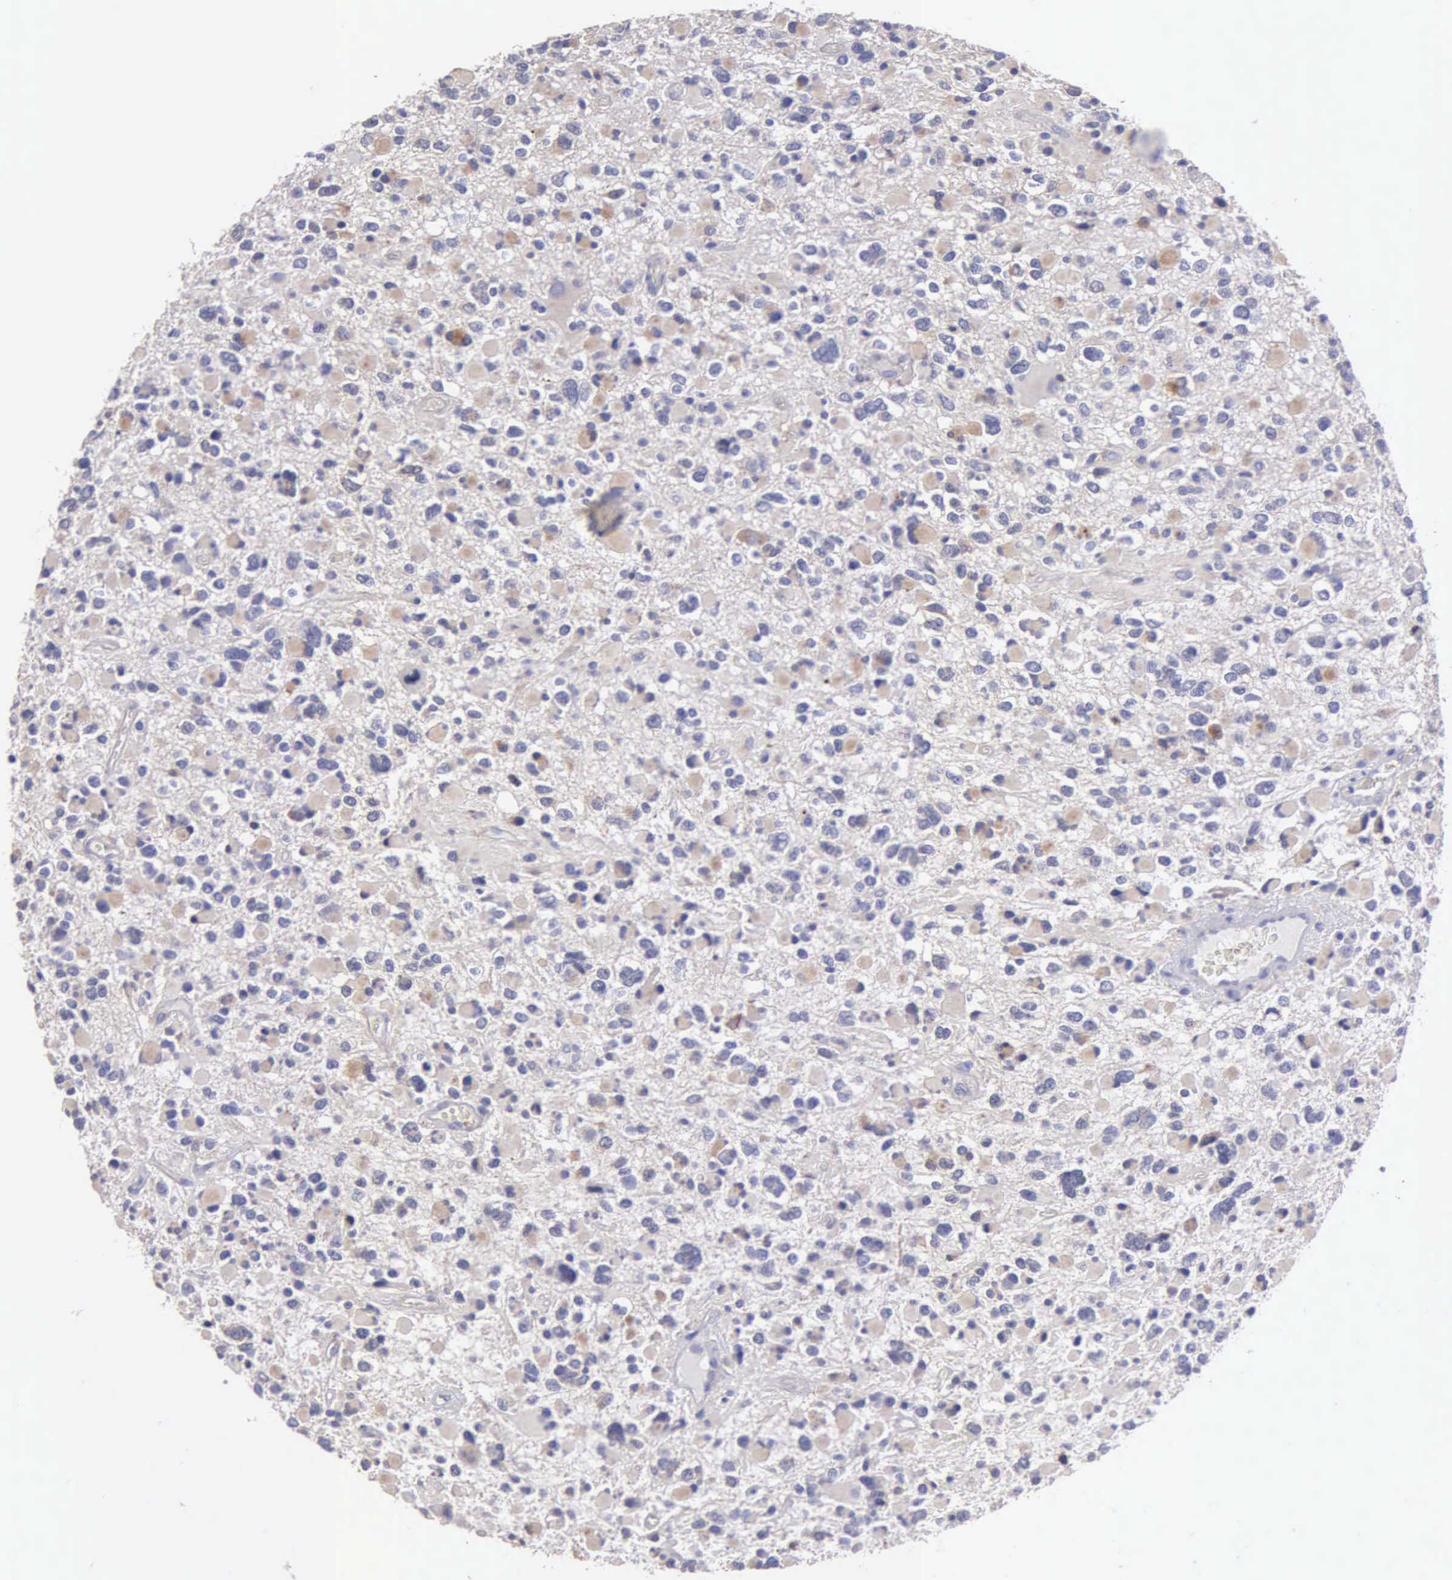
{"staining": {"intensity": "weak", "quantity": "25%-75%", "location": "cytoplasmic/membranous"}, "tissue": "glioma", "cell_type": "Tumor cells", "image_type": "cancer", "snomed": [{"axis": "morphology", "description": "Glioma, malignant, High grade"}, {"axis": "topography", "description": "Brain"}], "caption": "Tumor cells exhibit weak cytoplasmic/membranous staining in about 25%-75% of cells in glioma.", "gene": "APP", "patient": {"sex": "female", "age": 37}}